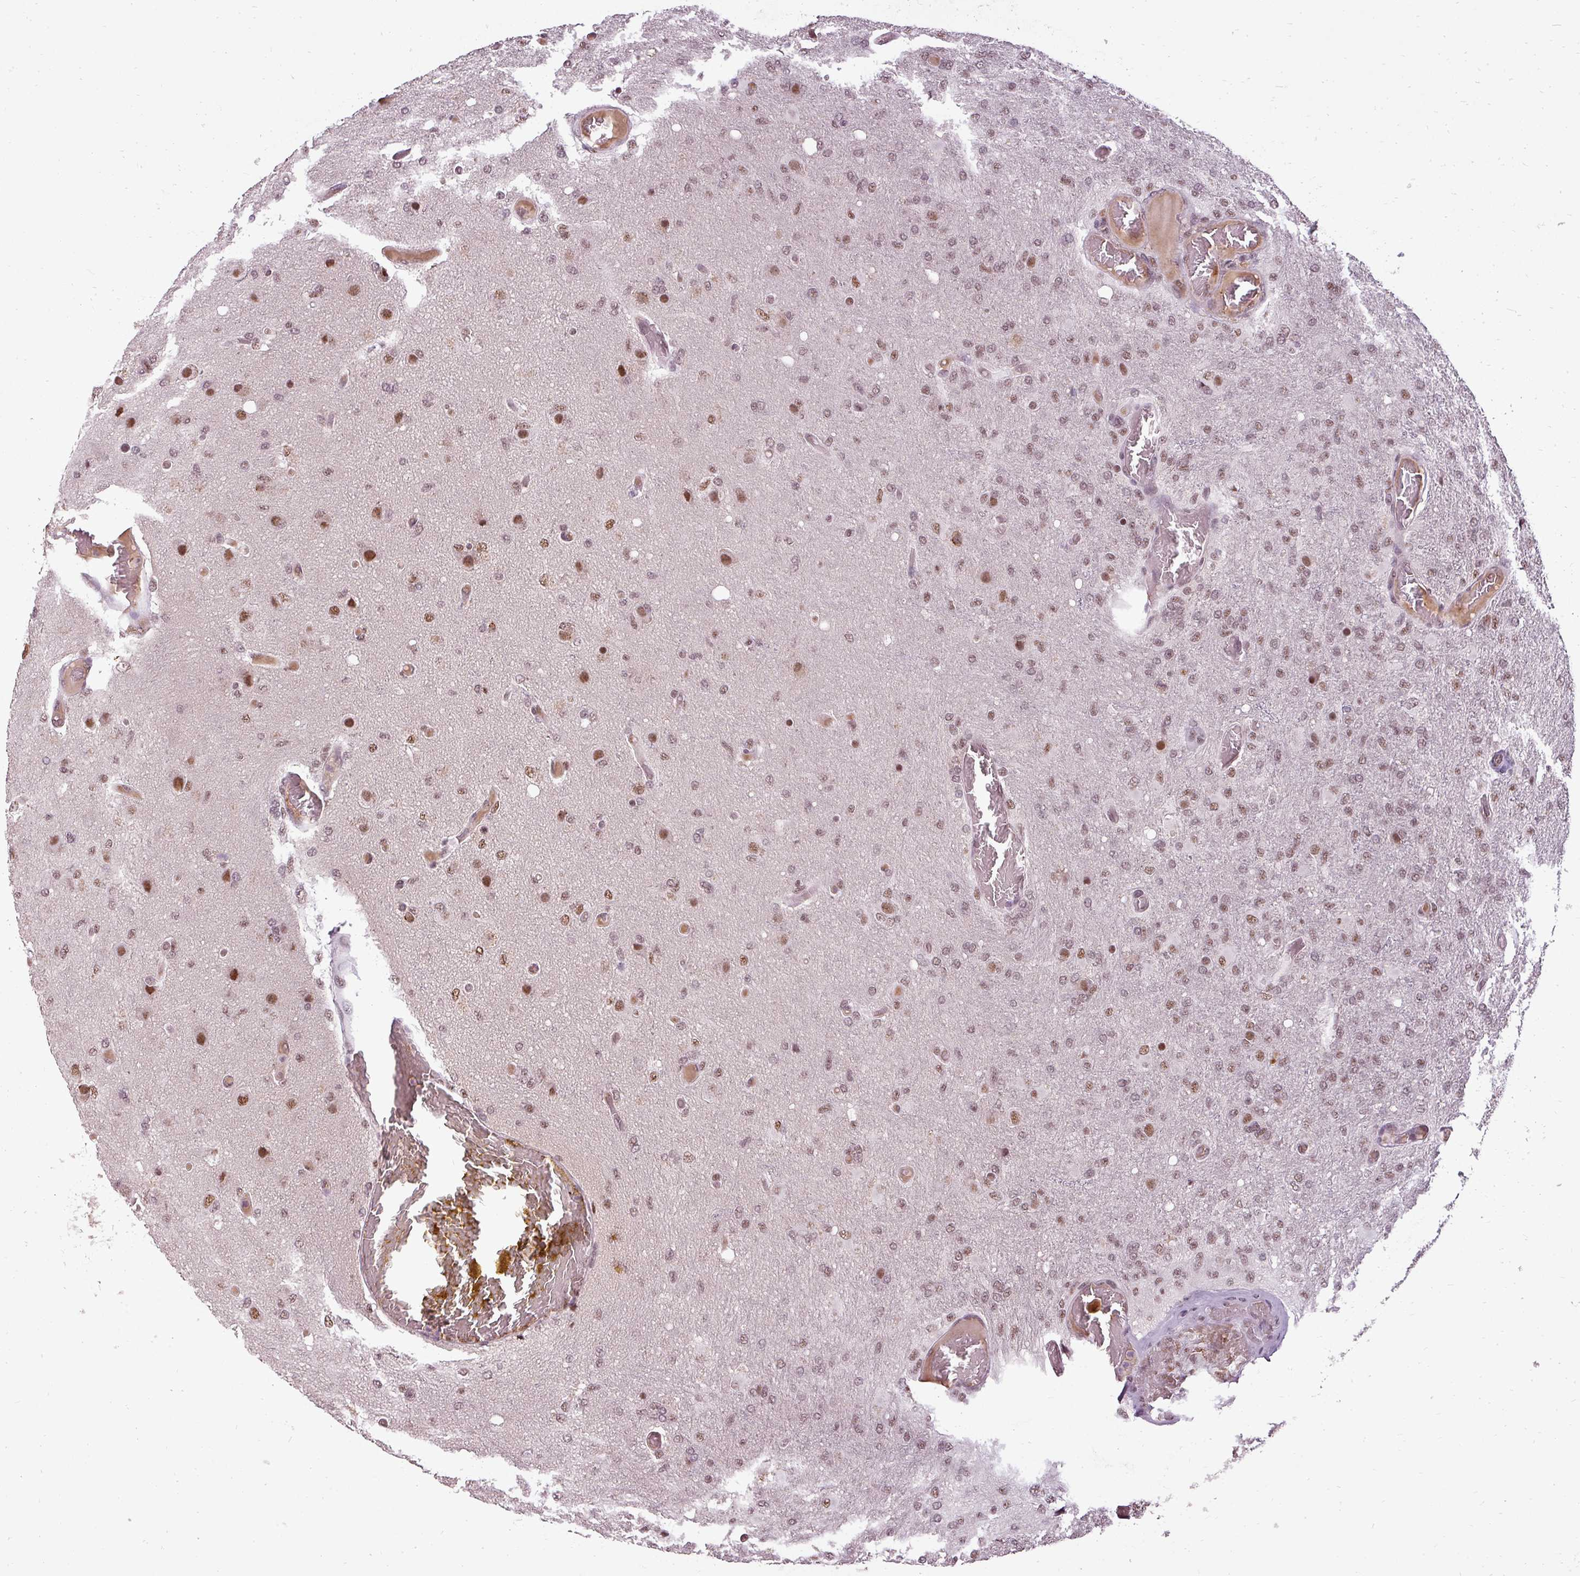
{"staining": {"intensity": "moderate", "quantity": ">75%", "location": "nuclear"}, "tissue": "glioma", "cell_type": "Tumor cells", "image_type": "cancer", "snomed": [{"axis": "morphology", "description": "Glioma, malignant, High grade"}, {"axis": "topography", "description": "Brain"}], "caption": "A photomicrograph showing moderate nuclear positivity in about >75% of tumor cells in malignant high-grade glioma, as visualized by brown immunohistochemical staining.", "gene": "BCAS3", "patient": {"sex": "female", "age": 74}}